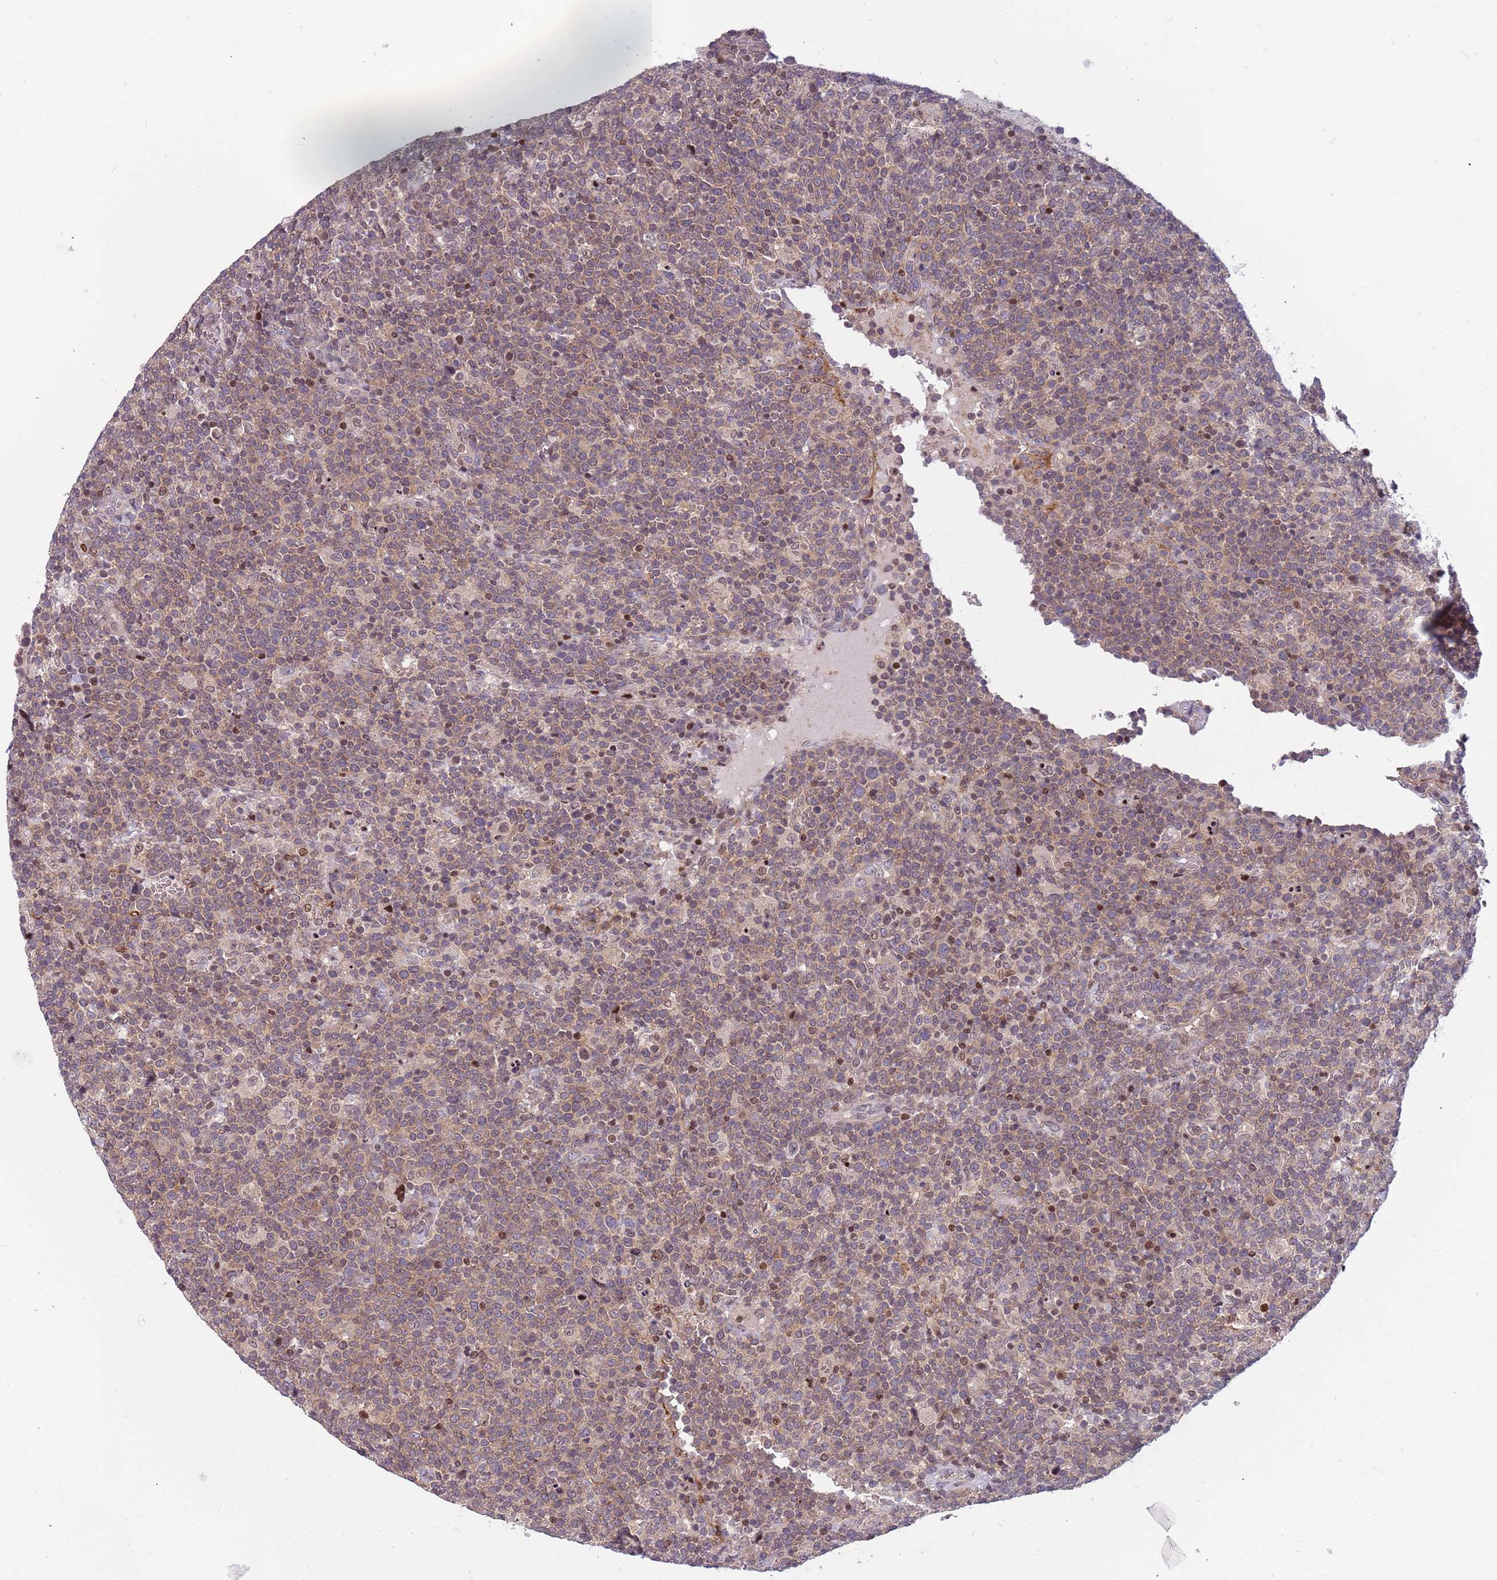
{"staining": {"intensity": "weak", "quantity": "25%-75%", "location": "cytoplasmic/membranous"}, "tissue": "lymphoma", "cell_type": "Tumor cells", "image_type": "cancer", "snomed": [{"axis": "morphology", "description": "Malignant lymphoma, non-Hodgkin's type, High grade"}, {"axis": "topography", "description": "Lymph node"}], "caption": "Immunohistochemistry (IHC) (DAB) staining of human lymphoma exhibits weak cytoplasmic/membranous protein positivity in about 25%-75% of tumor cells.", "gene": "ARHGEF5", "patient": {"sex": "male", "age": 61}}